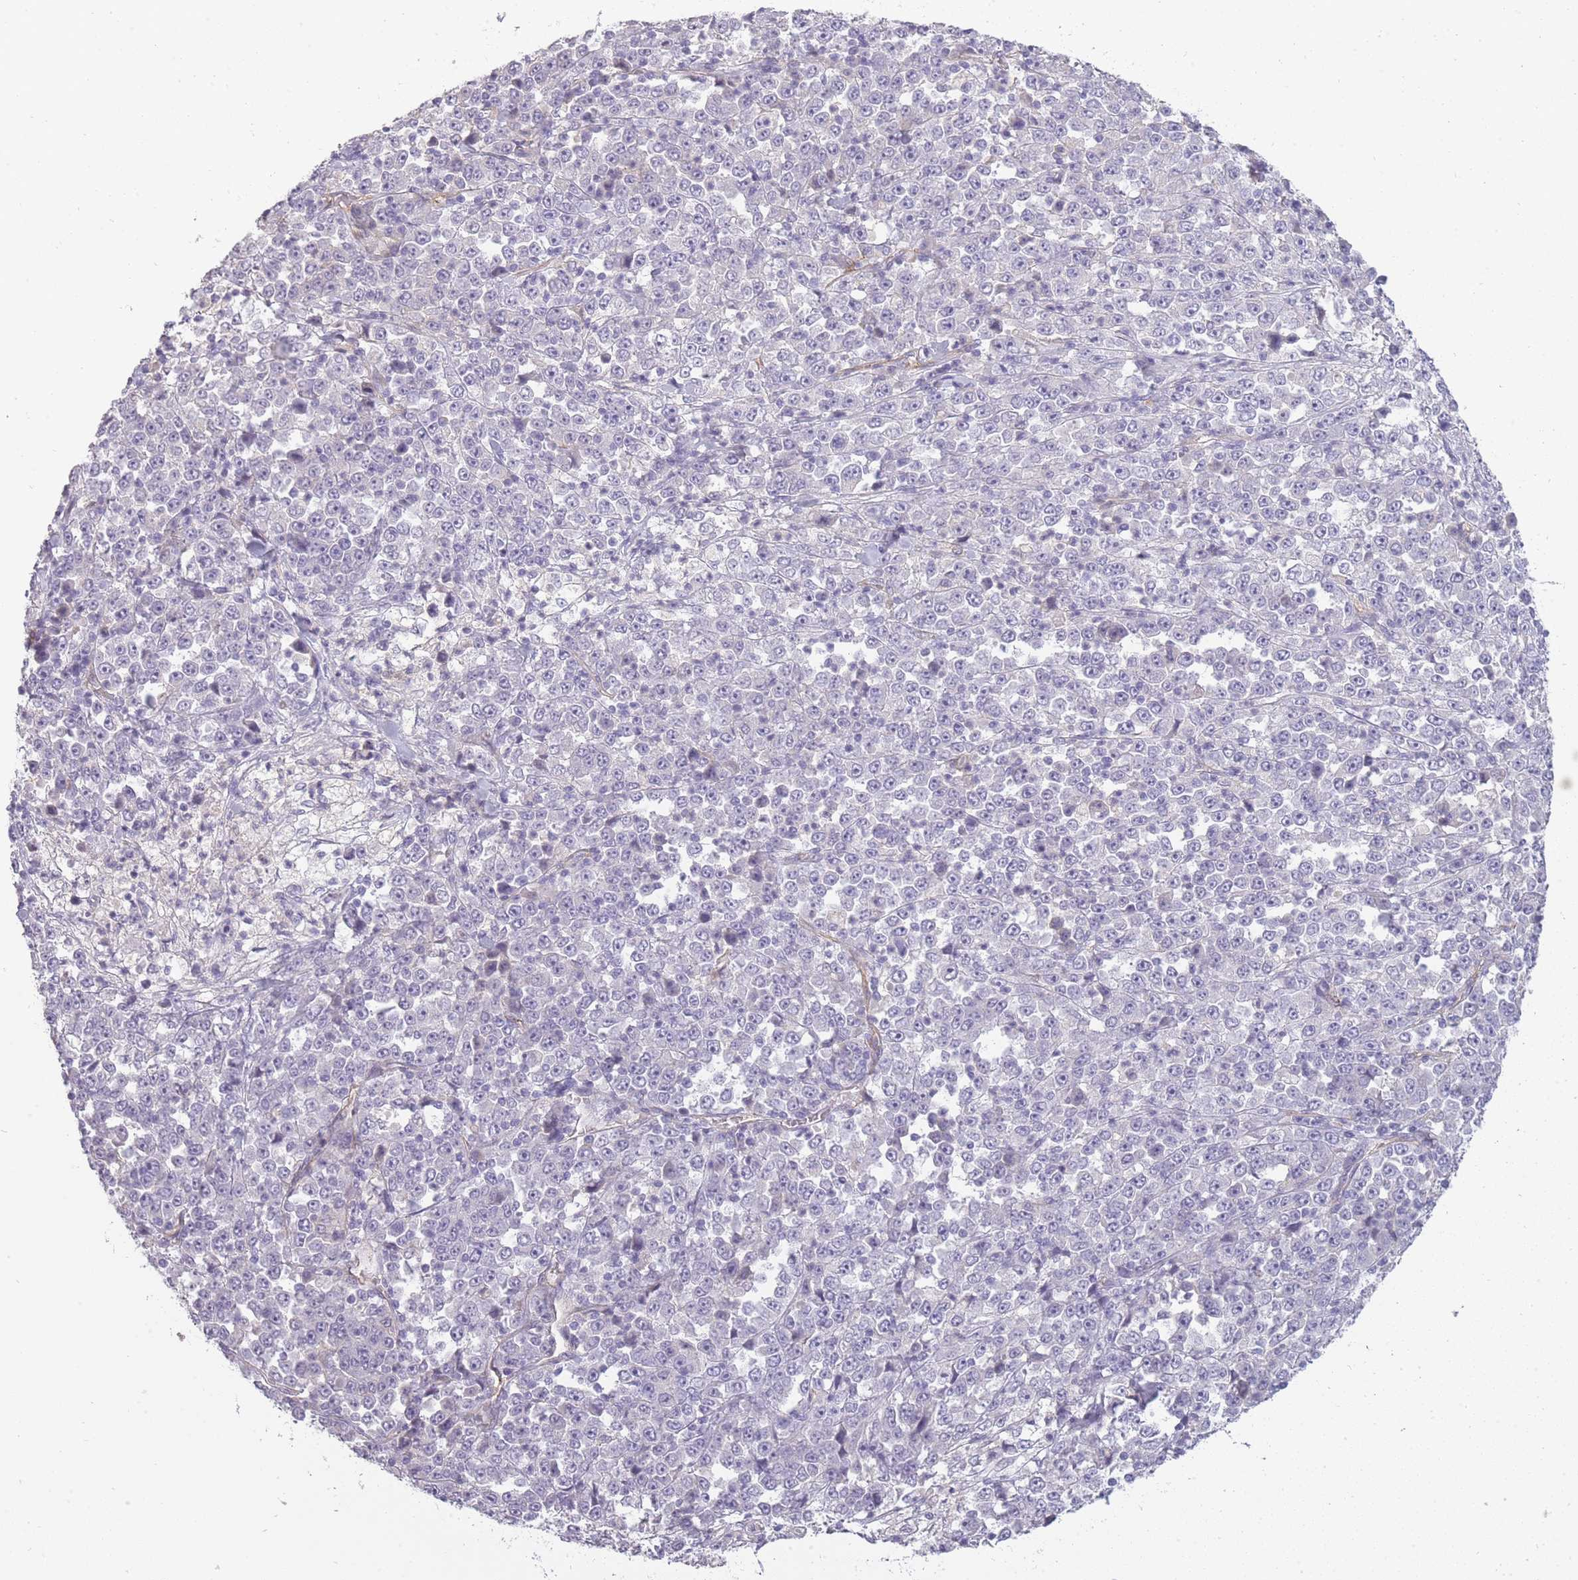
{"staining": {"intensity": "negative", "quantity": "none", "location": "none"}, "tissue": "stomach cancer", "cell_type": "Tumor cells", "image_type": "cancer", "snomed": [{"axis": "morphology", "description": "Normal tissue, NOS"}, {"axis": "morphology", "description": "Adenocarcinoma, NOS"}, {"axis": "topography", "description": "Stomach, upper"}, {"axis": "topography", "description": "Stomach"}], "caption": "Histopathology image shows no protein expression in tumor cells of stomach adenocarcinoma tissue.", "gene": "SLC8A2", "patient": {"sex": "male", "age": 59}}